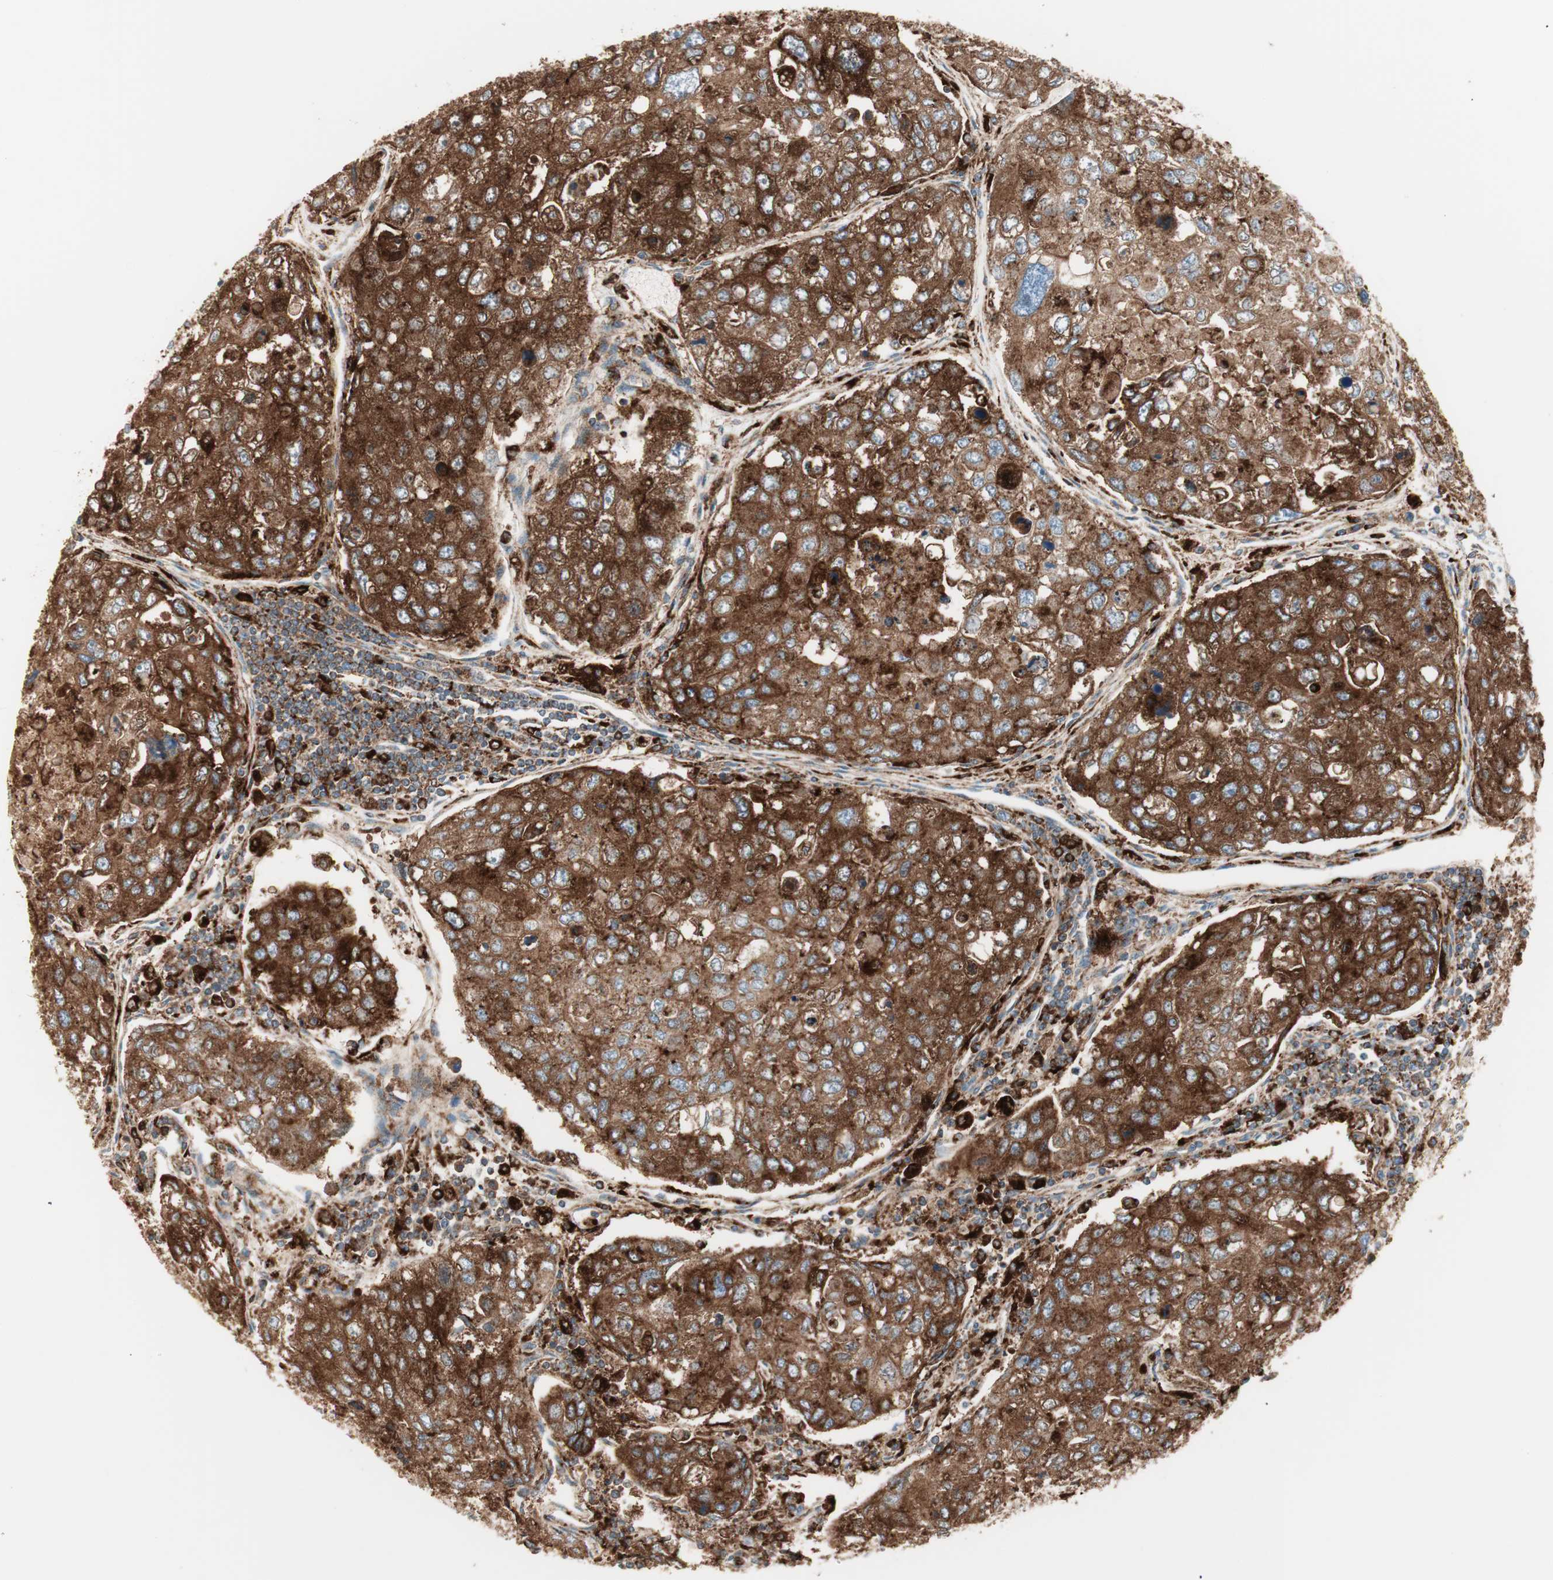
{"staining": {"intensity": "moderate", "quantity": "25%-75%", "location": "cytoplasmic/membranous"}, "tissue": "urothelial cancer", "cell_type": "Tumor cells", "image_type": "cancer", "snomed": [{"axis": "morphology", "description": "Urothelial carcinoma, High grade"}, {"axis": "topography", "description": "Lymph node"}, {"axis": "topography", "description": "Urinary bladder"}], "caption": "The photomicrograph shows immunohistochemical staining of urothelial cancer. There is moderate cytoplasmic/membranous expression is identified in about 25%-75% of tumor cells. Using DAB (3,3'-diaminobenzidine) (brown) and hematoxylin (blue) stains, captured at high magnification using brightfield microscopy.", "gene": "ATP6V1G1", "patient": {"sex": "male", "age": 51}}